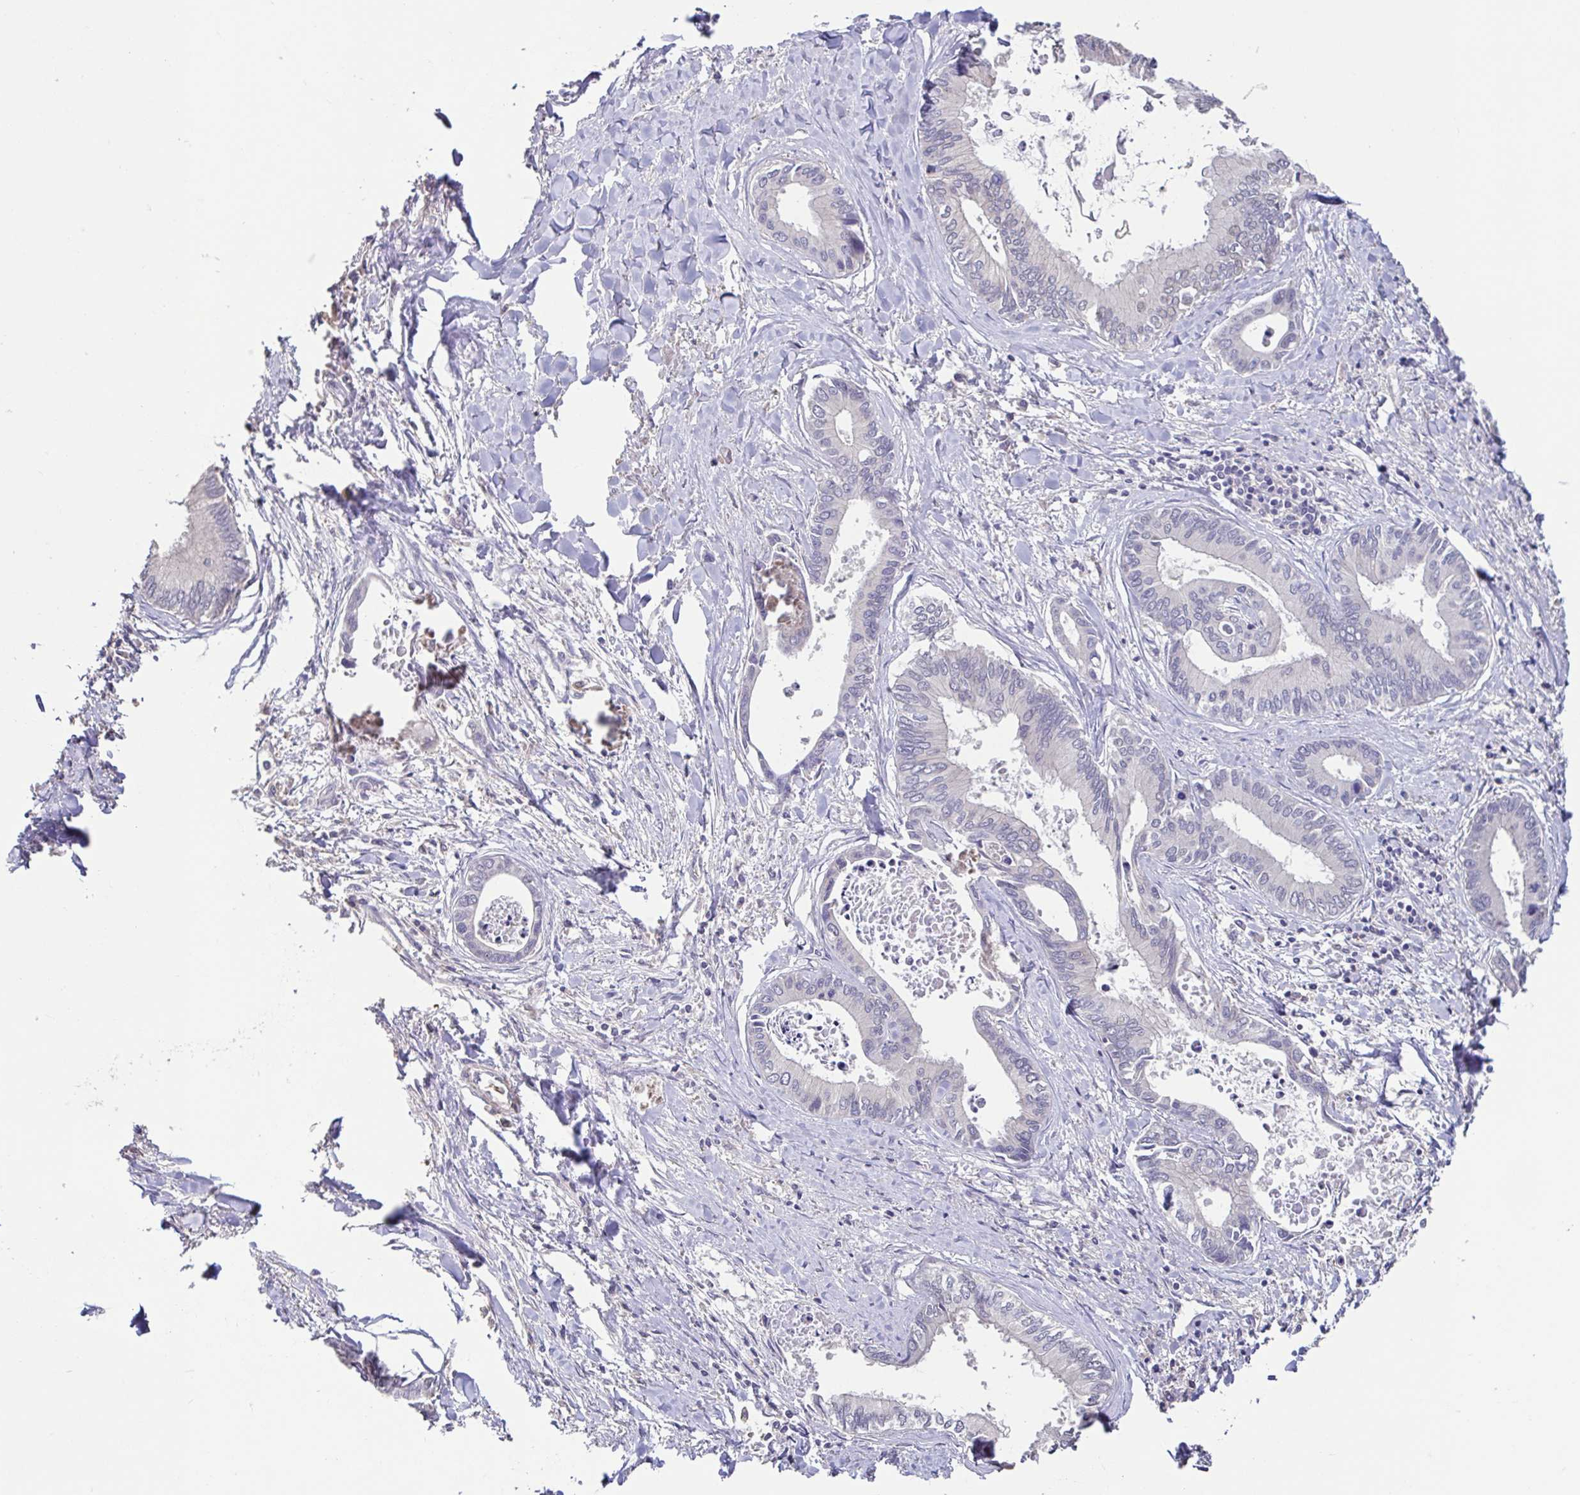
{"staining": {"intensity": "negative", "quantity": "none", "location": "none"}, "tissue": "liver cancer", "cell_type": "Tumor cells", "image_type": "cancer", "snomed": [{"axis": "morphology", "description": "Cholangiocarcinoma"}, {"axis": "topography", "description": "Liver"}], "caption": "Micrograph shows no significant protein positivity in tumor cells of liver cancer. The staining was performed using DAB (3,3'-diaminobenzidine) to visualize the protein expression in brown, while the nuclei were stained in blue with hematoxylin (Magnification: 20x).", "gene": "ACTRT2", "patient": {"sex": "male", "age": 66}}